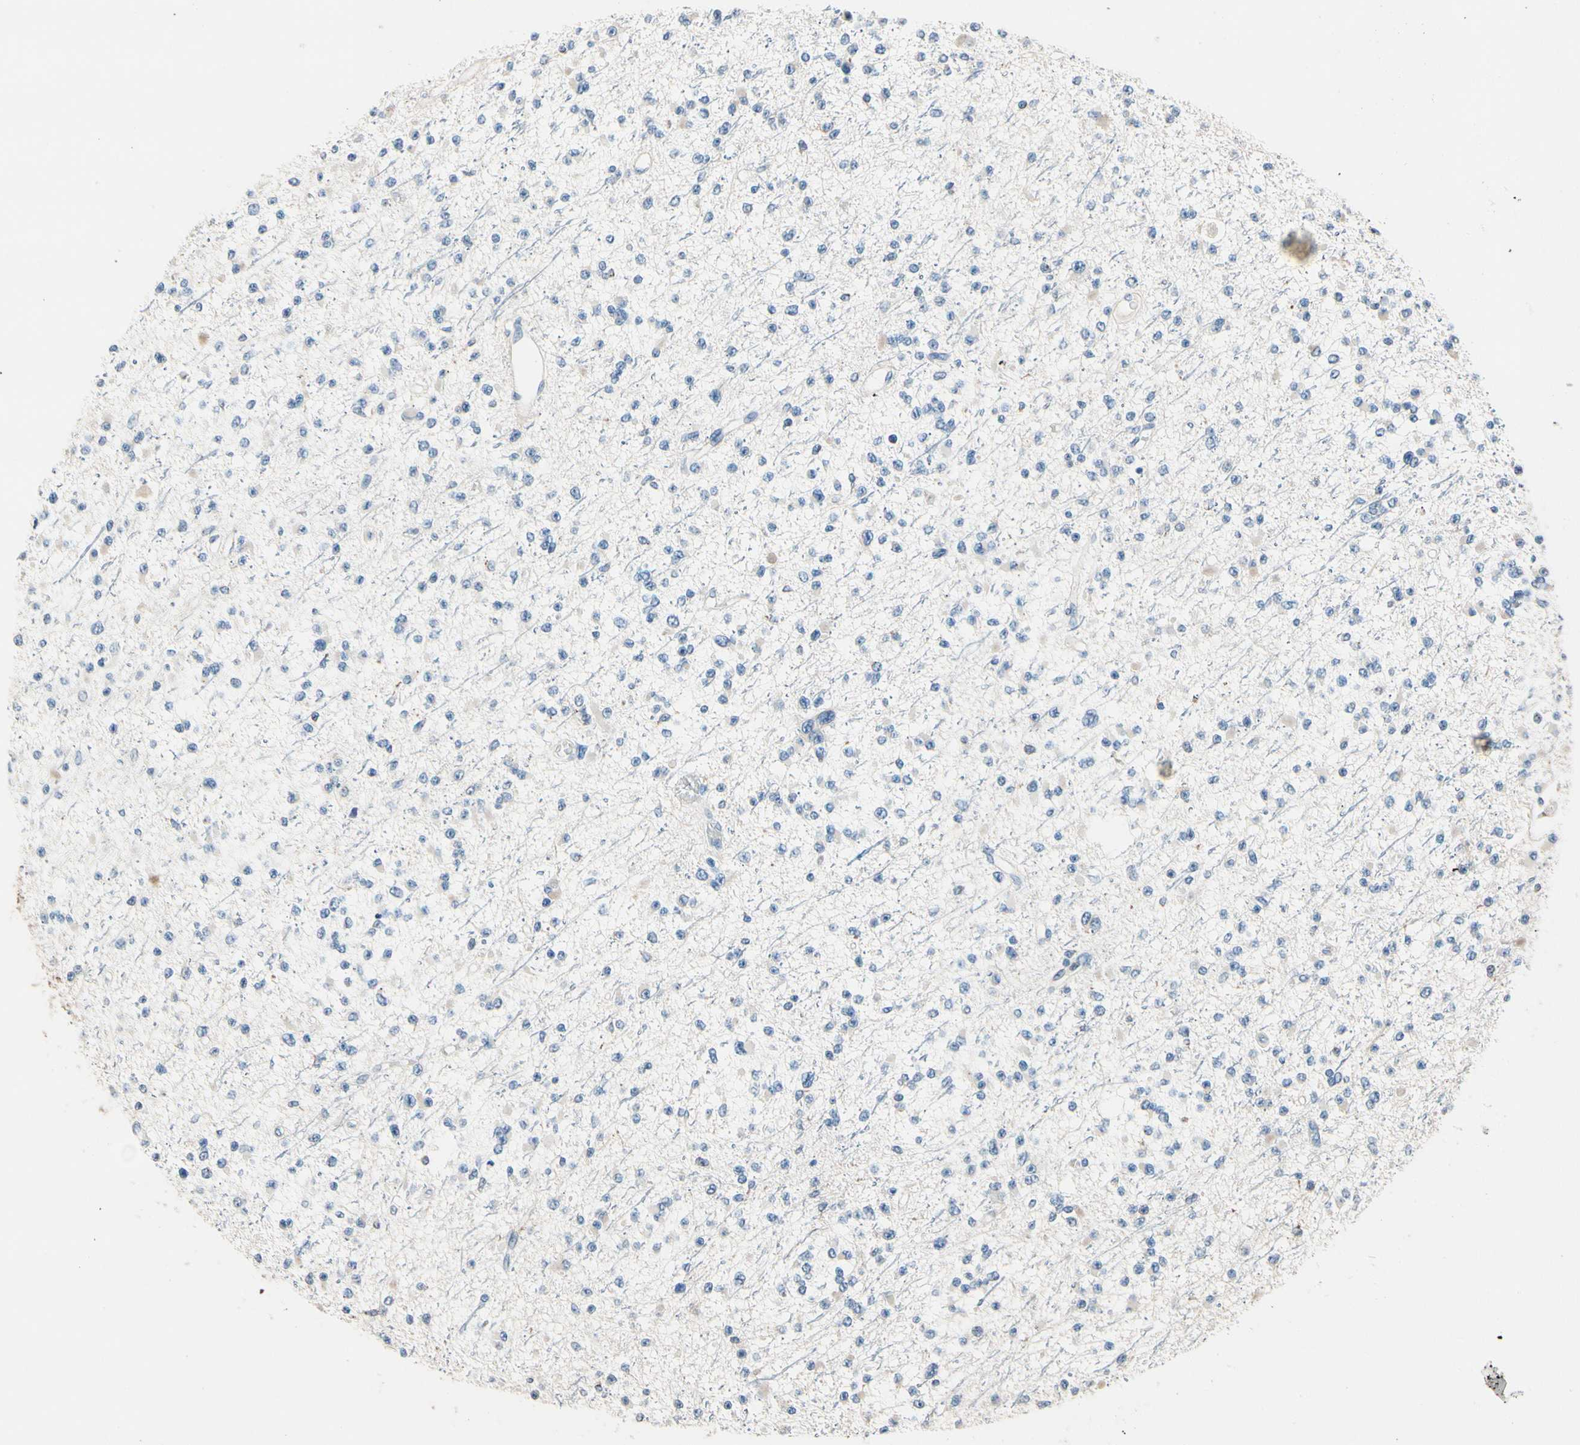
{"staining": {"intensity": "negative", "quantity": "none", "location": "none"}, "tissue": "glioma", "cell_type": "Tumor cells", "image_type": "cancer", "snomed": [{"axis": "morphology", "description": "Glioma, malignant, Low grade"}, {"axis": "topography", "description": "Brain"}], "caption": "Immunohistochemistry of human low-grade glioma (malignant) exhibits no positivity in tumor cells.", "gene": "TMEM176A", "patient": {"sex": "female", "age": 22}}